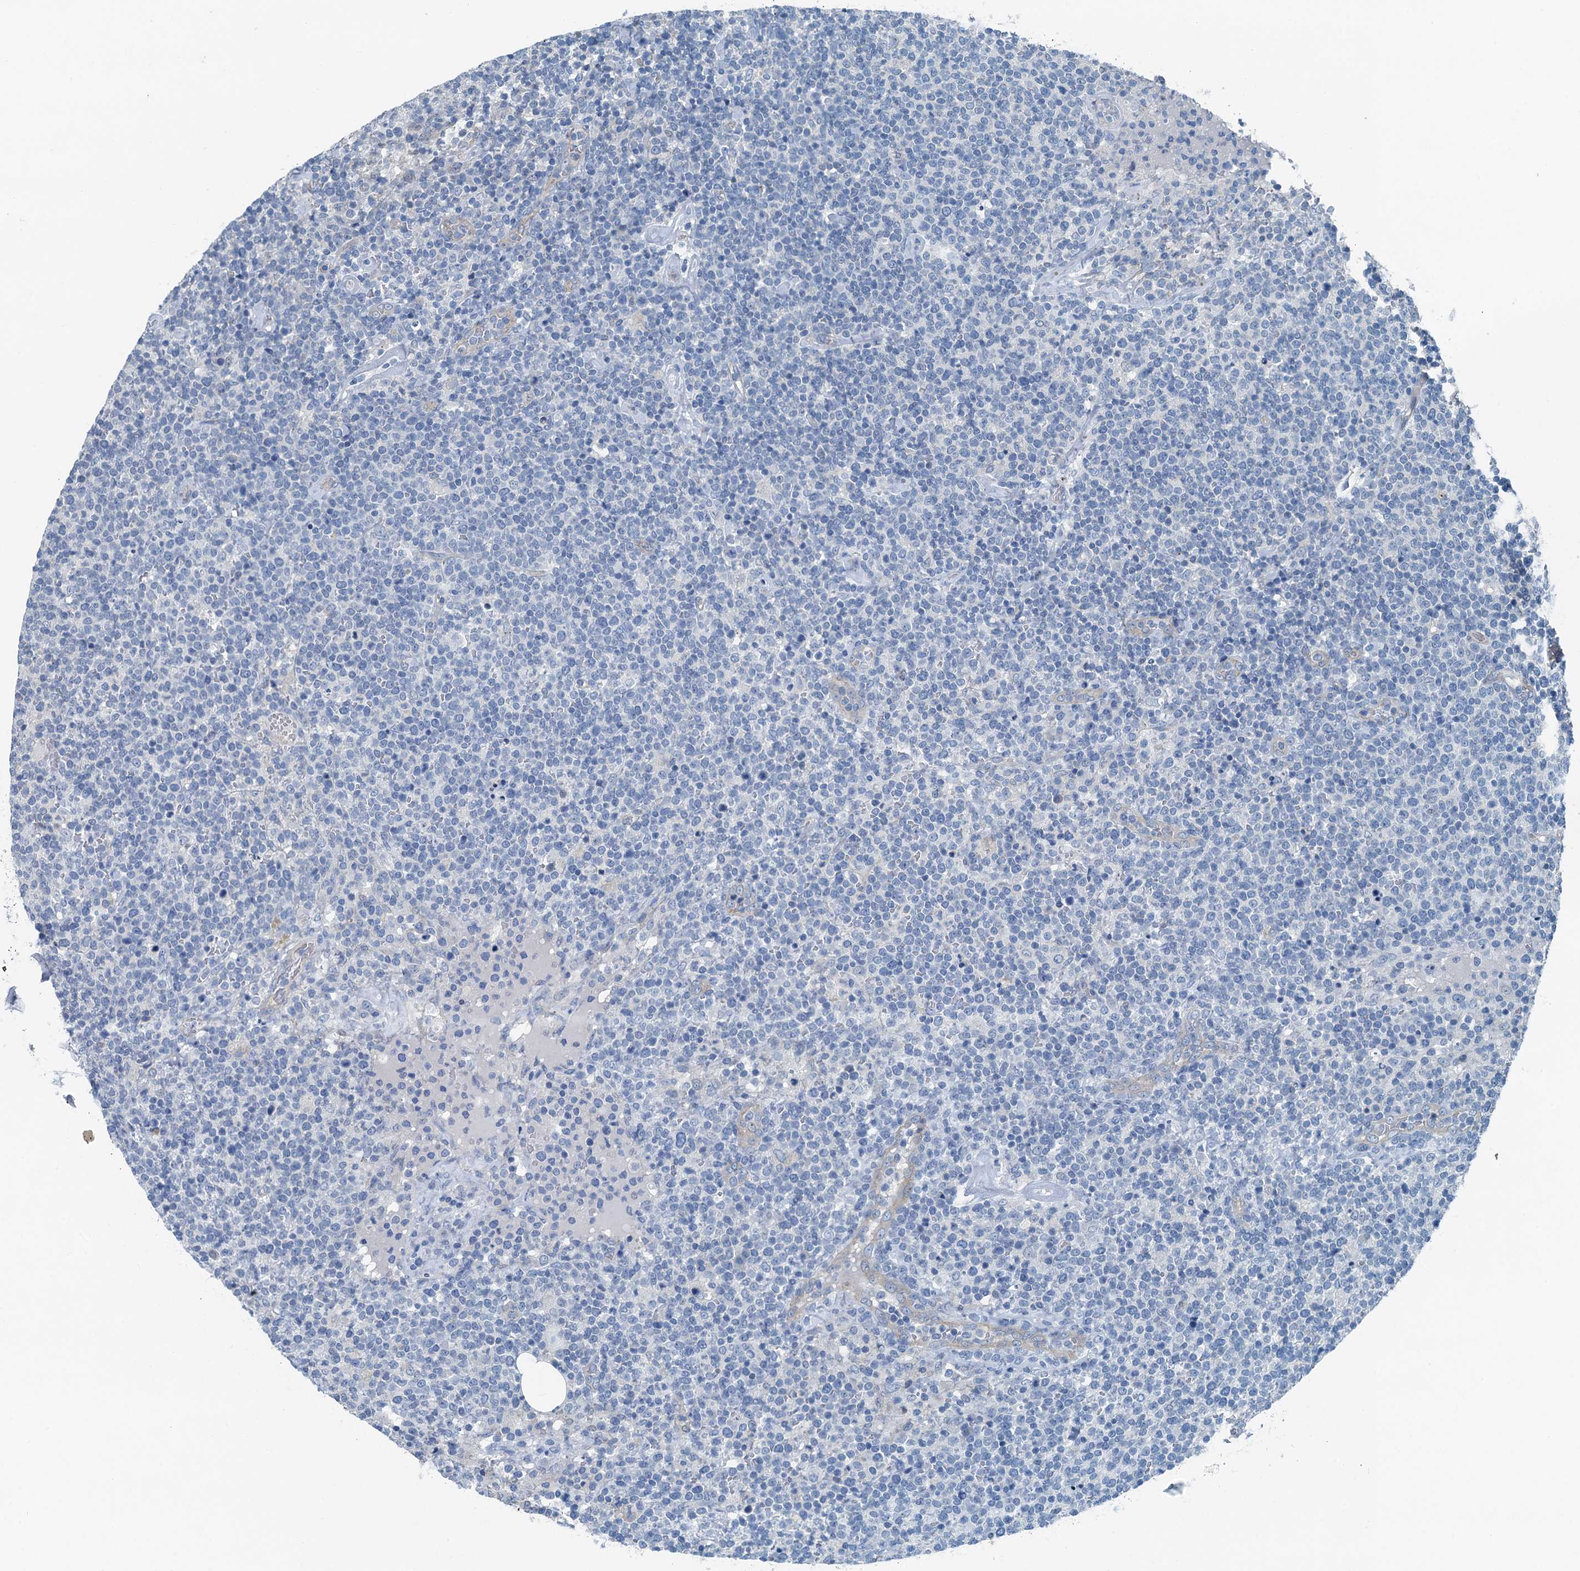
{"staining": {"intensity": "negative", "quantity": "none", "location": "none"}, "tissue": "lymphoma", "cell_type": "Tumor cells", "image_type": "cancer", "snomed": [{"axis": "morphology", "description": "Malignant lymphoma, non-Hodgkin's type, High grade"}, {"axis": "topography", "description": "Lymph node"}], "caption": "DAB immunohistochemical staining of lymphoma reveals no significant positivity in tumor cells.", "gene": "GFOD2", "patient": {"sex": "male", "age": 61}}